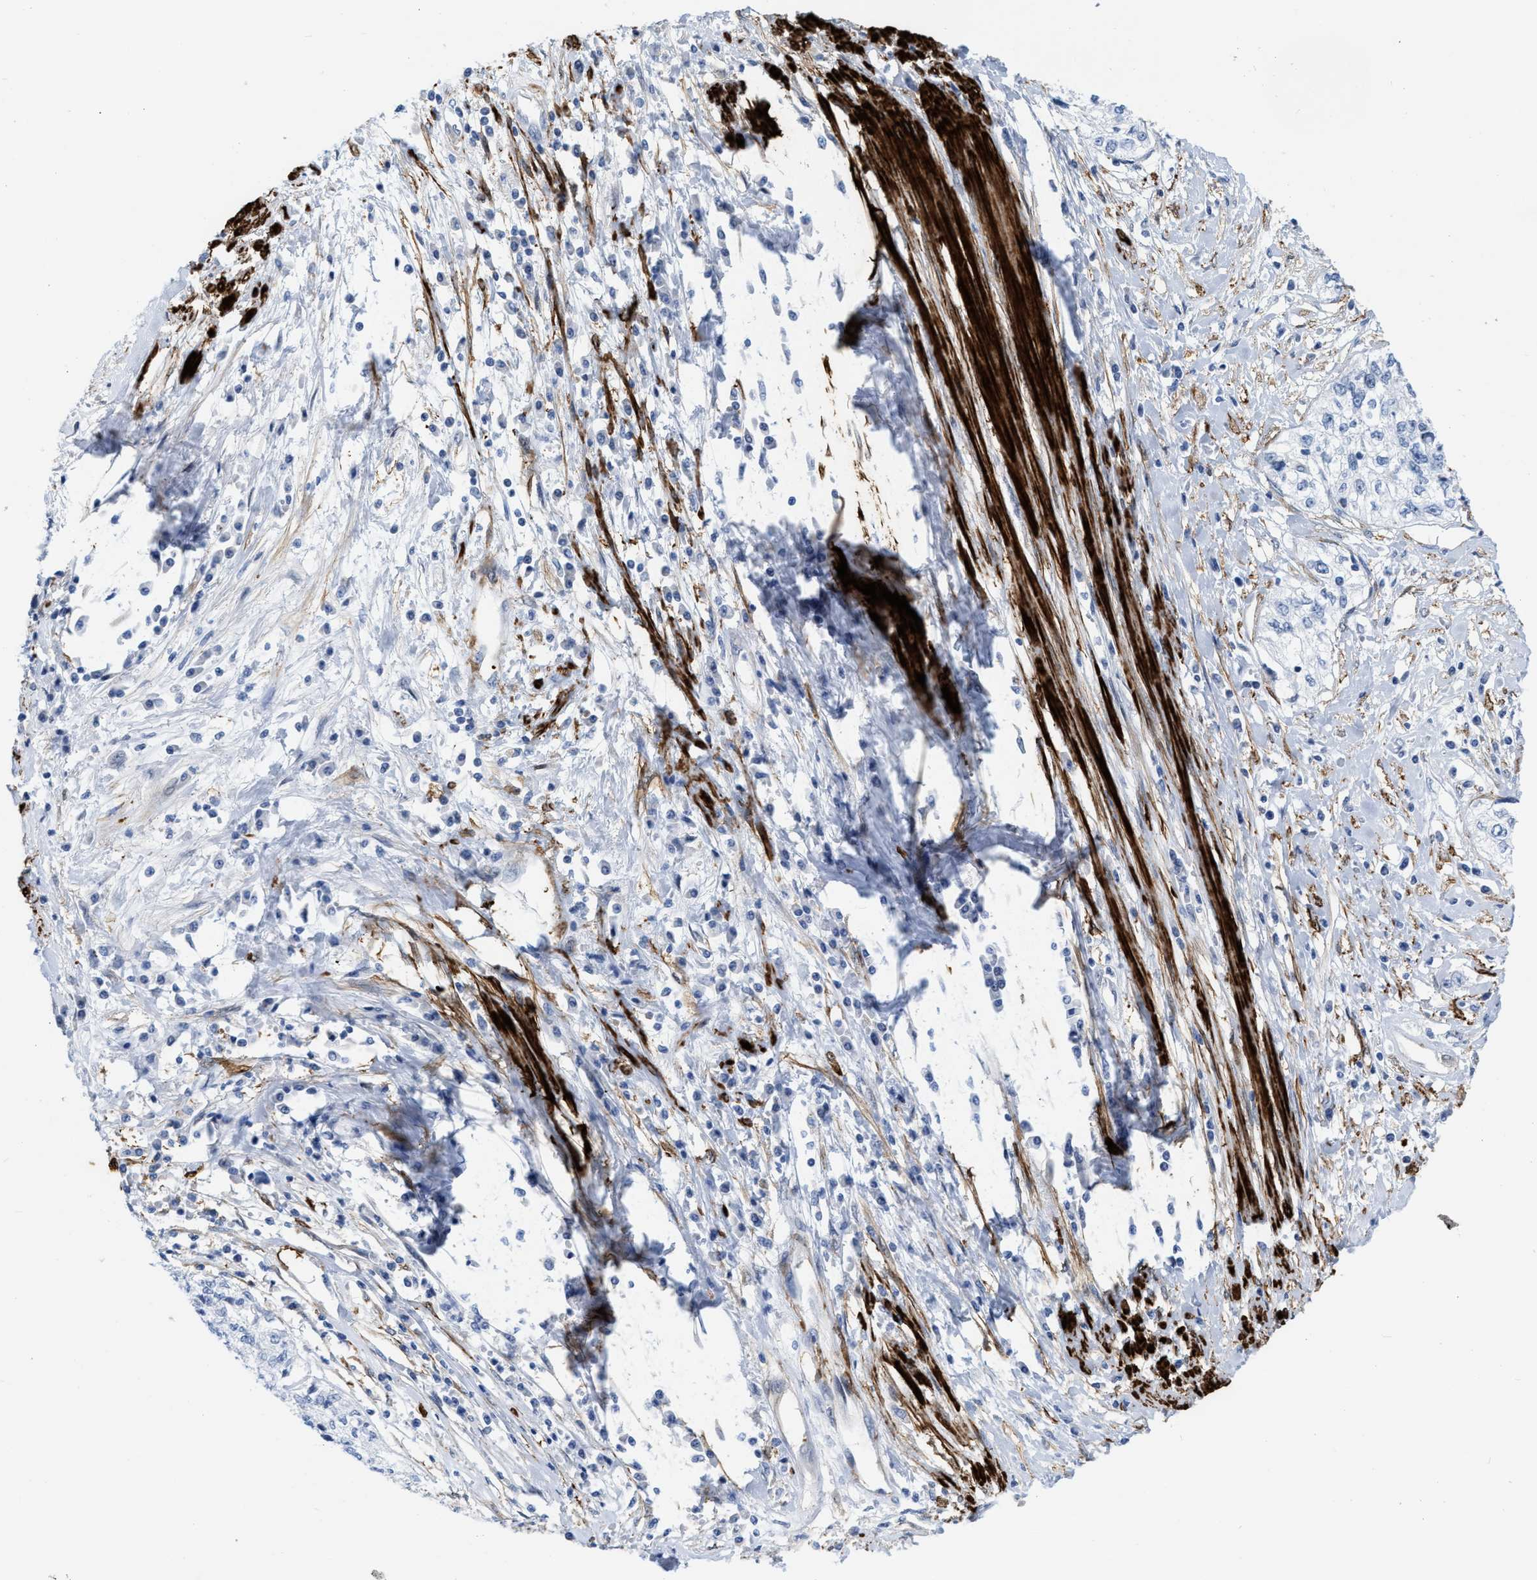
{"staining": {"intensity": "negative", "quantity": "none", "location": "none"}, "tissue": "cervical cancer", "cell_type": "Tumor cells", "image_type": "cancer", "snomed": [{"axis": "morphology", "description": "Squamous cell carcinoma, NOS"}, {"axis": "topography", "description": "Cervix"}], "caption": "Histopathology image shows no protein positivity in tumor cells of cervical squamous cell carcinoma tissue.", "gene": "TAGLN", "patient": {"sex": "female", "age": 57}}